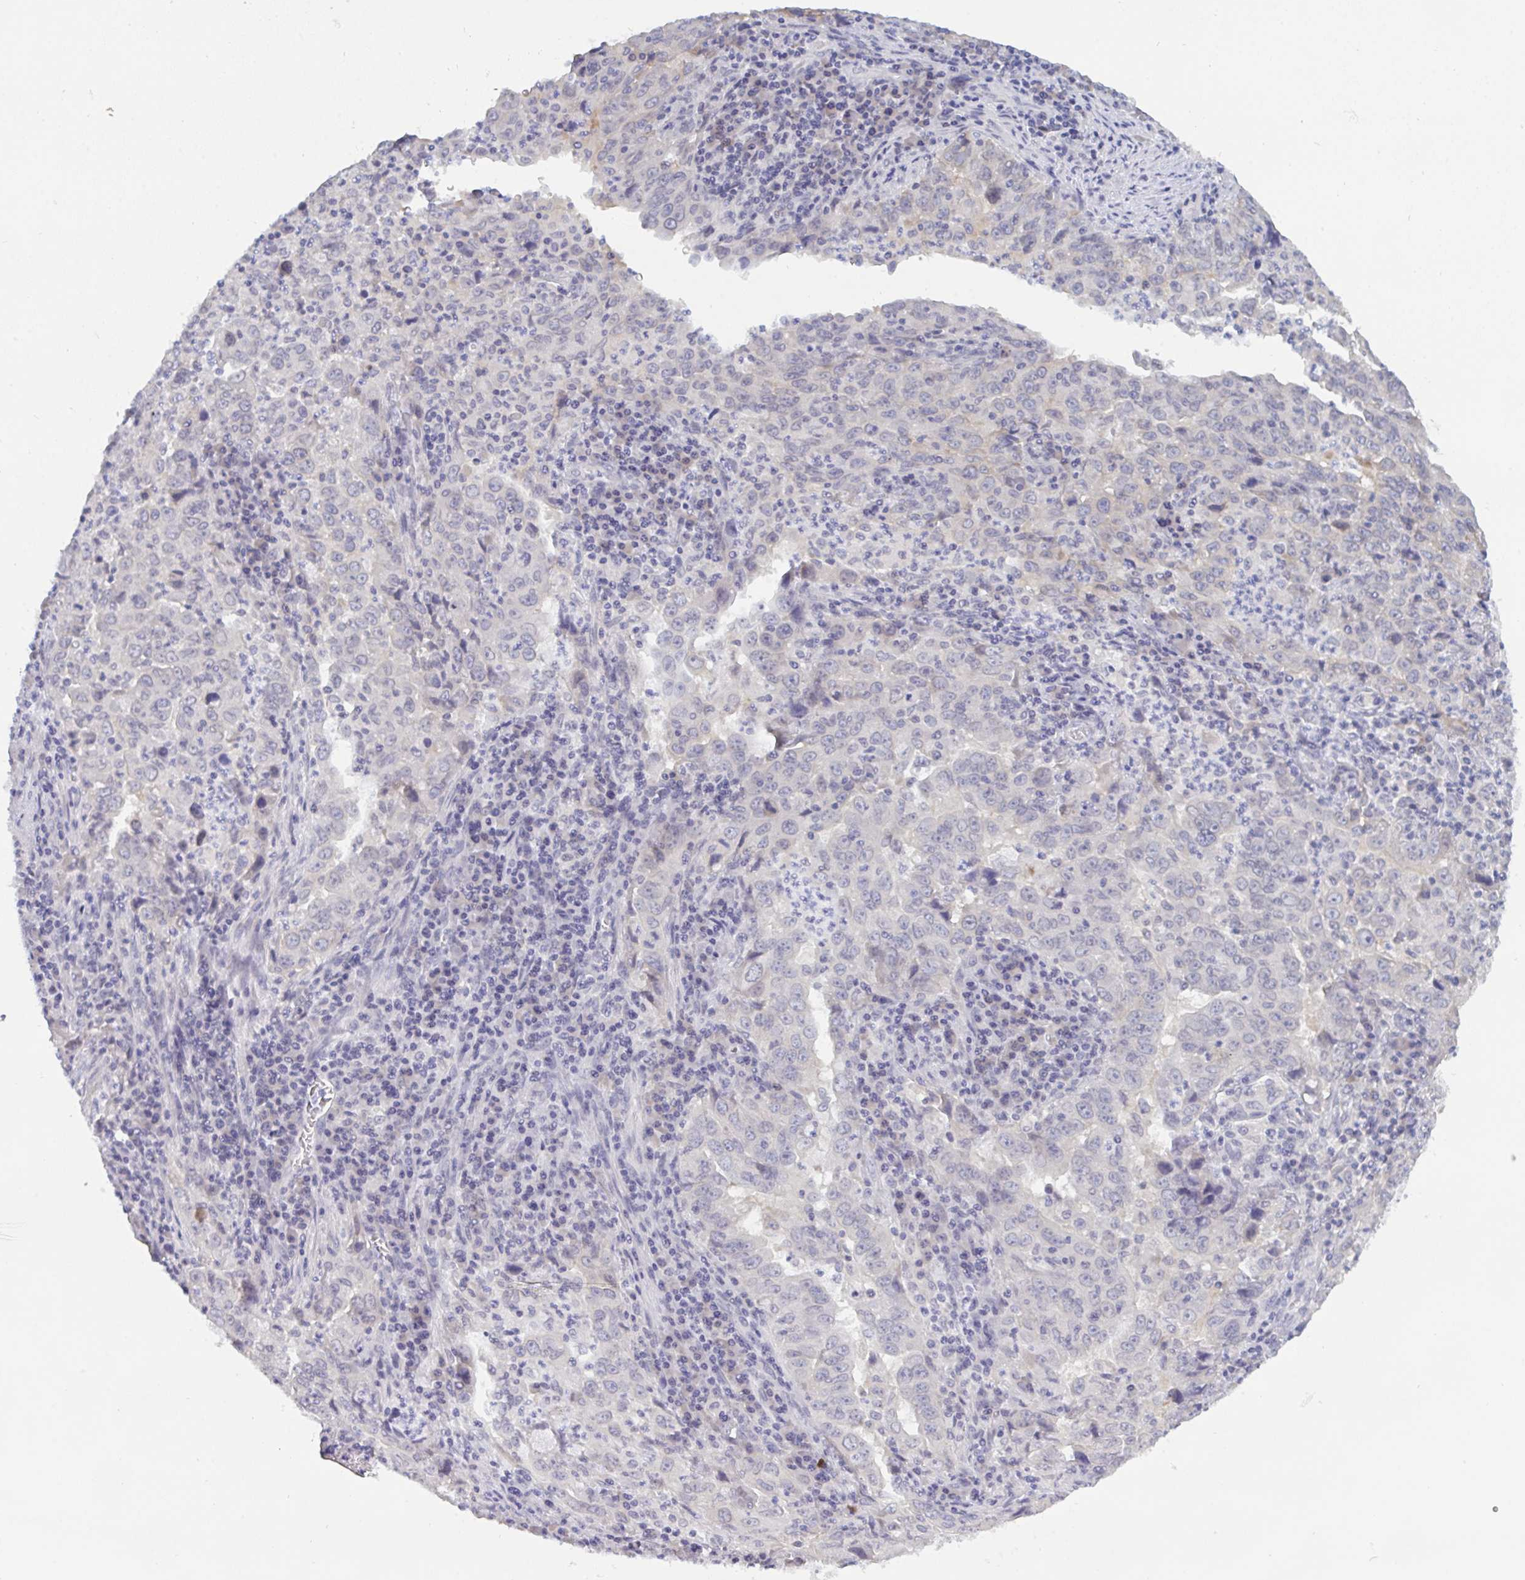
{"staining": {"intensity": "negative", "quantity": "none", "location": "none"}, "tissue": "lung cancer", "cell_type": "Tumor cells", "image_type": "cancer", "snomed": [{"axis": "morphology", "description": "Adenocarcinoma, NOS"}, {"axis": "topography", "description": "Lung"}], "caption": "Lung cancer was stained to show a protein in brown. There is no significant positivity in tumor cells.", "gene": "SERPINB13", "patient": {"sex": "male", "age": 67}}